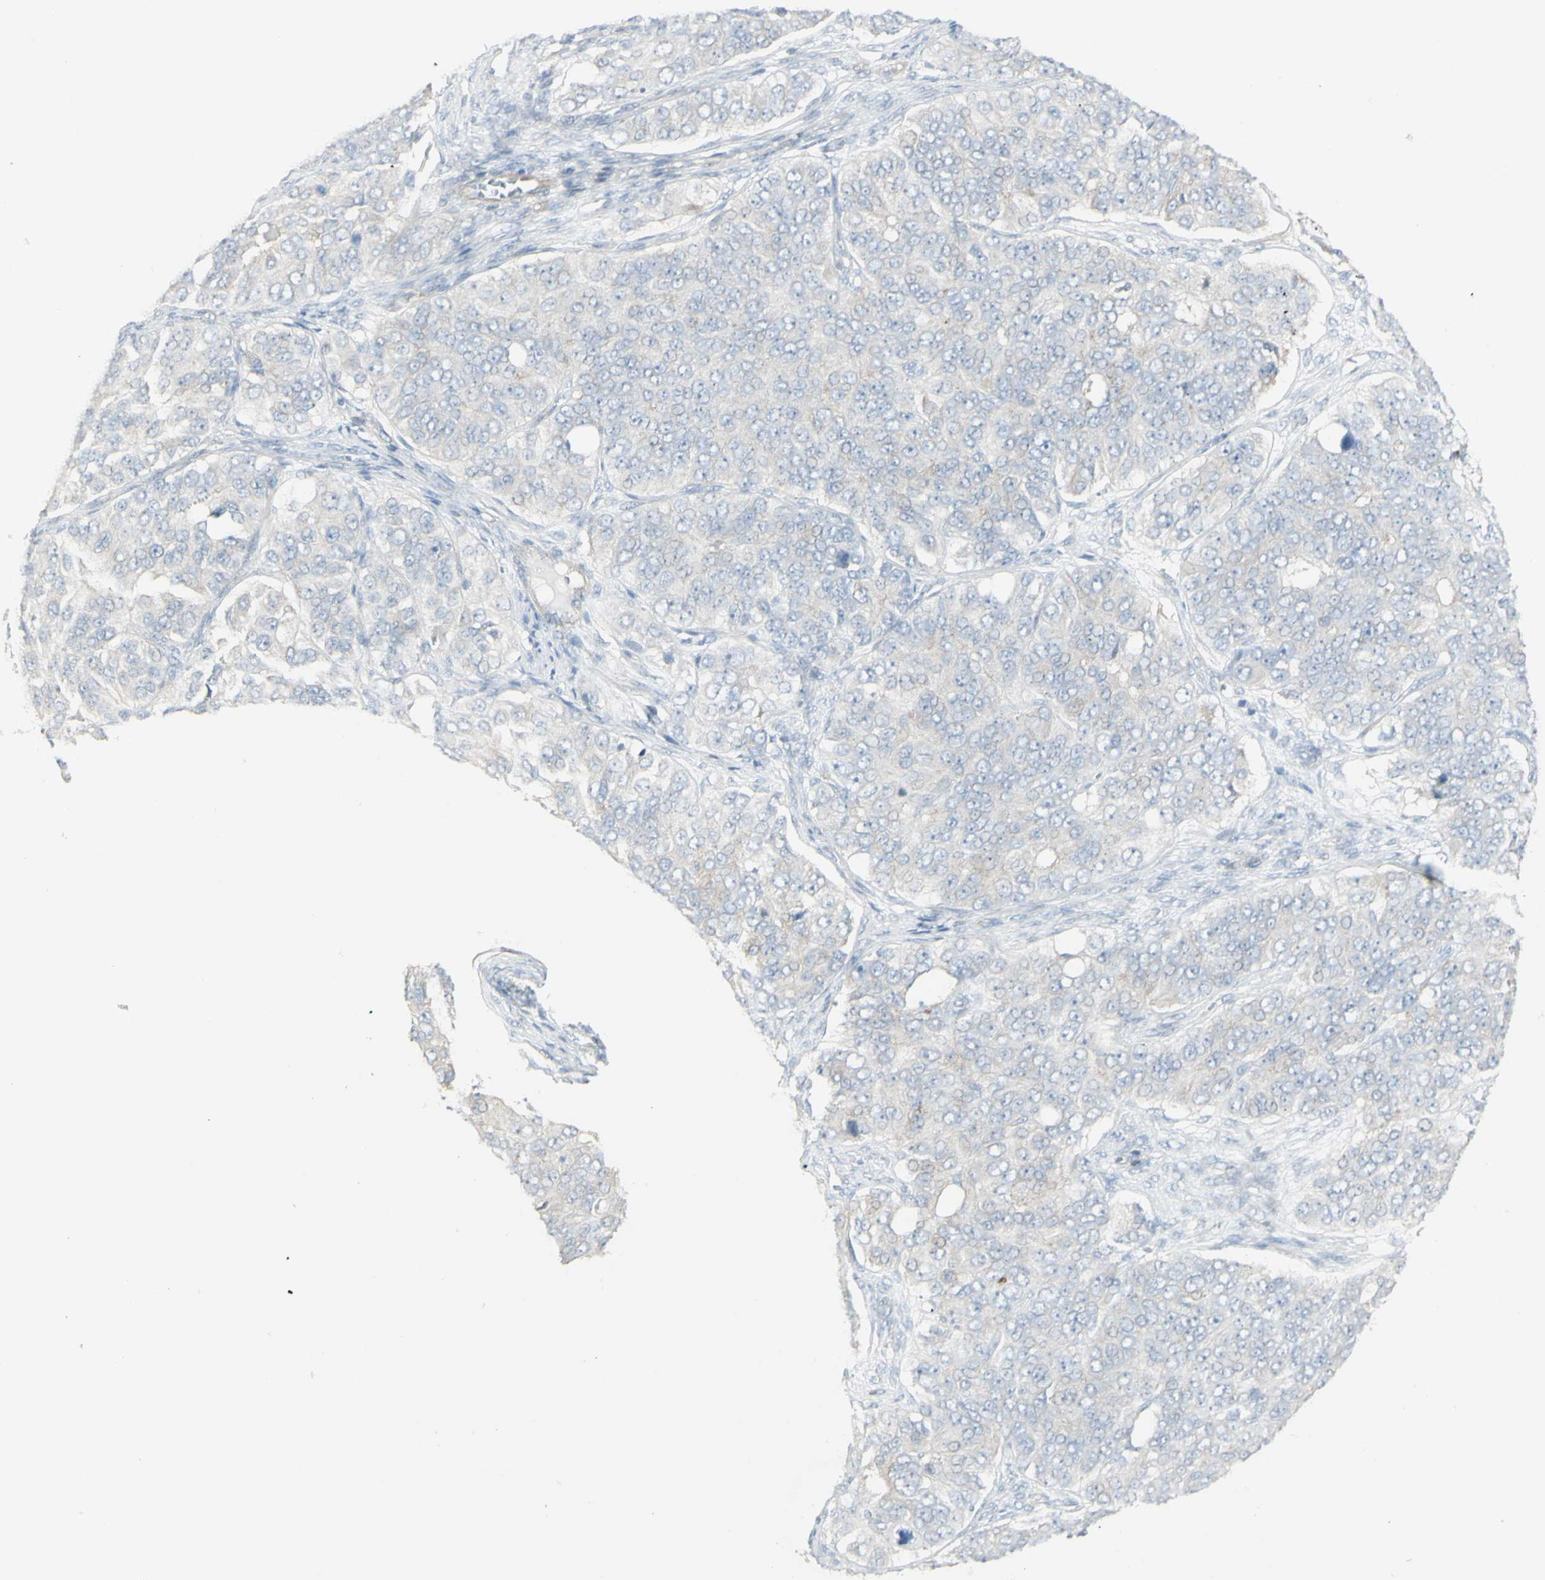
{"staining": {"intensity": "negative", "quantity": "none", "location": "none"}, "tissue": "ovarian cancer", "cell_type": "Tumor cells", "image_type": "cancer", "snomed": [{"axis": "morphology", "description": "Carcinoma, endometroid"}, {"axis": "topography", "description": "Ovary"}], "caption": "High magnification brightfield microscopy of ovarian cancer stained with DAB (brown) and counterstained with hematoxylin (blue): tumor cells show no significant staining.", "gene": "NDST4", "patient": {"sex": "female", "age": 51}}